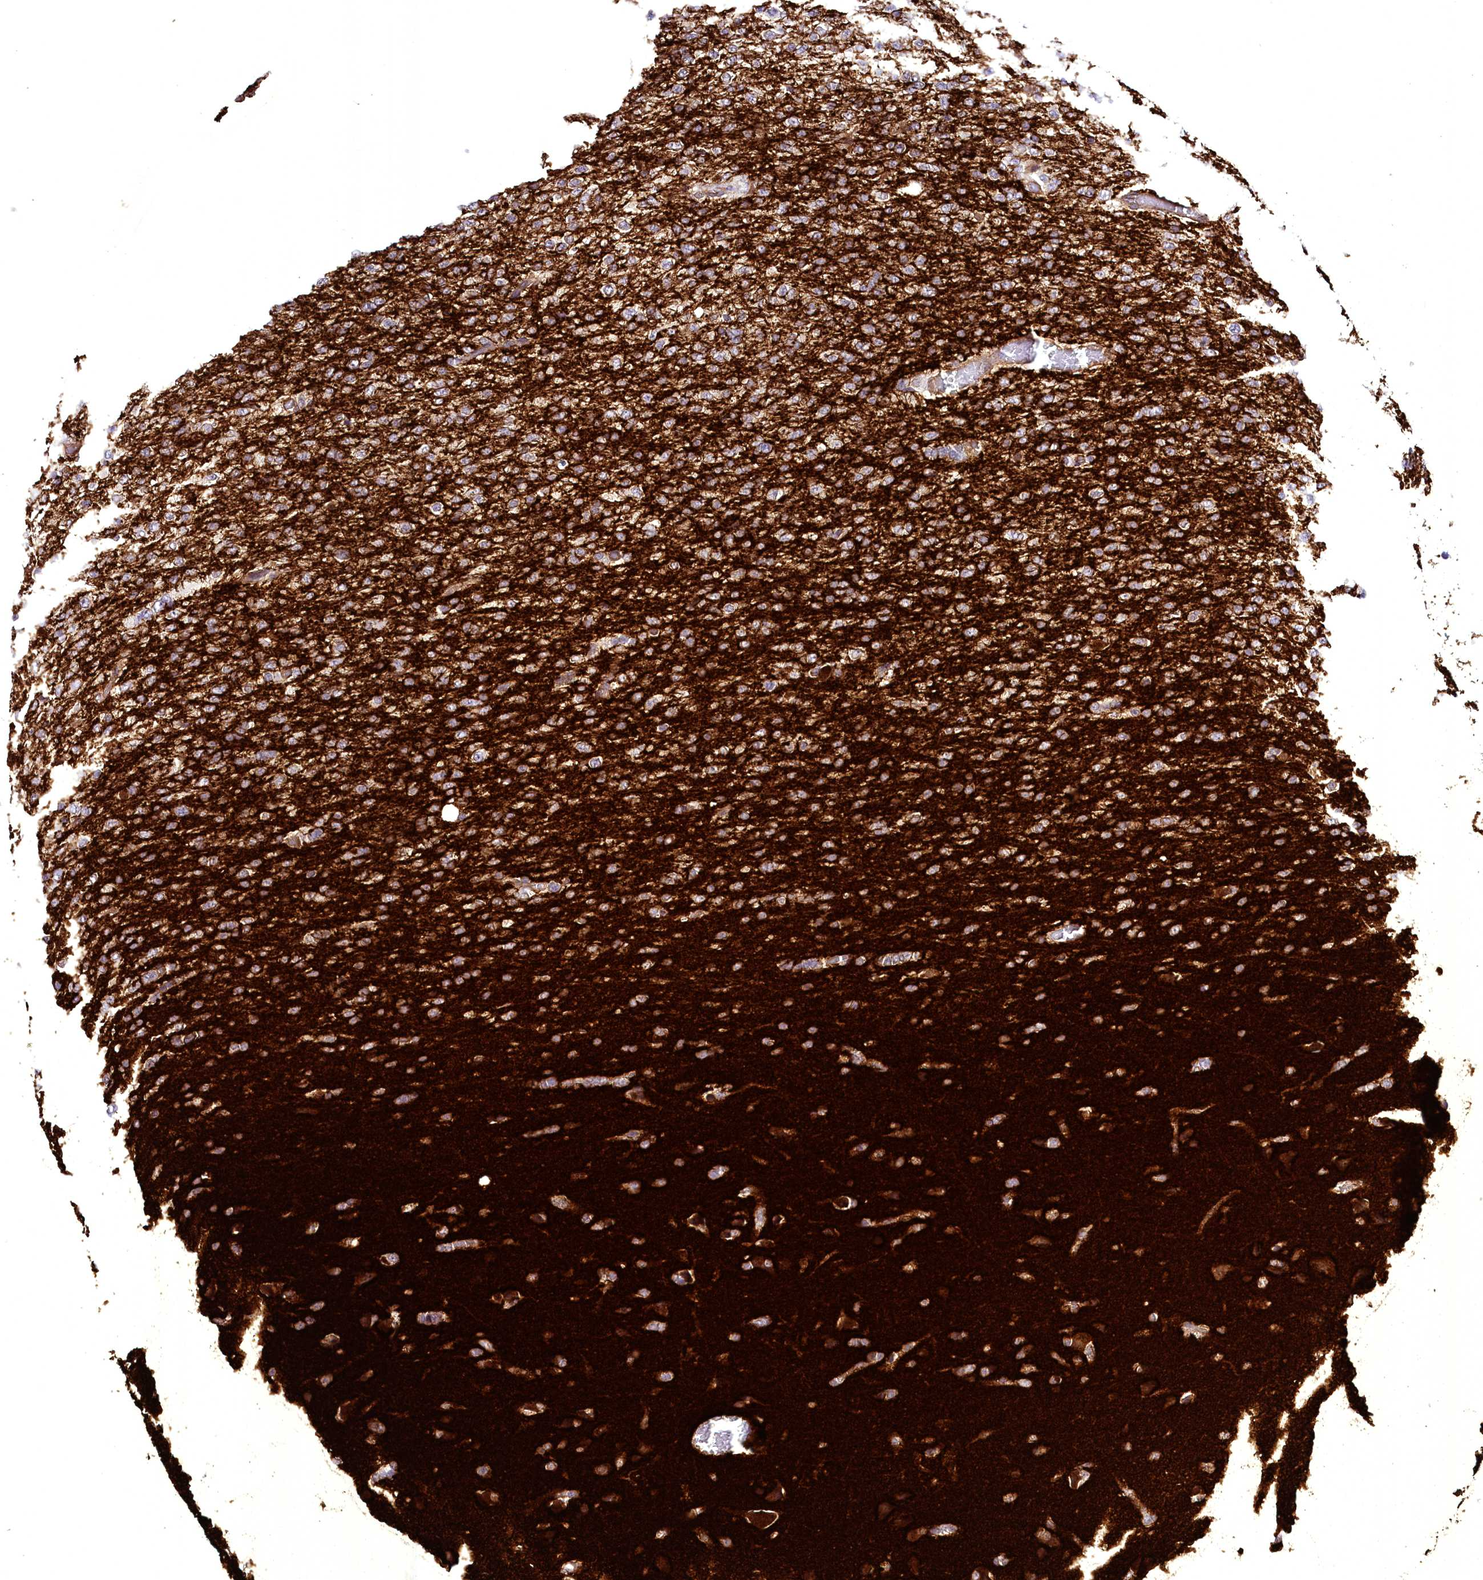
{"staining": {"intensity": "moderate", "quantity": ">75%", "location": "cytoplasmic/membranous"}, "tissue": "glioma", "cell_type": "Tumor cells", "image_type": "cancer", "snomed": [{"axis": "morphology", "description": "Glioma, malignant, High grade"}, {"axis": "topography", "description": "Brain"}], "caption": "Protein staining reveals moderate cytoplasmic/membranous staining in approximately >75% of tumor cells in glioma.", "gene": "STXBP1", "patient": {"sex": "female", "age": 74}}